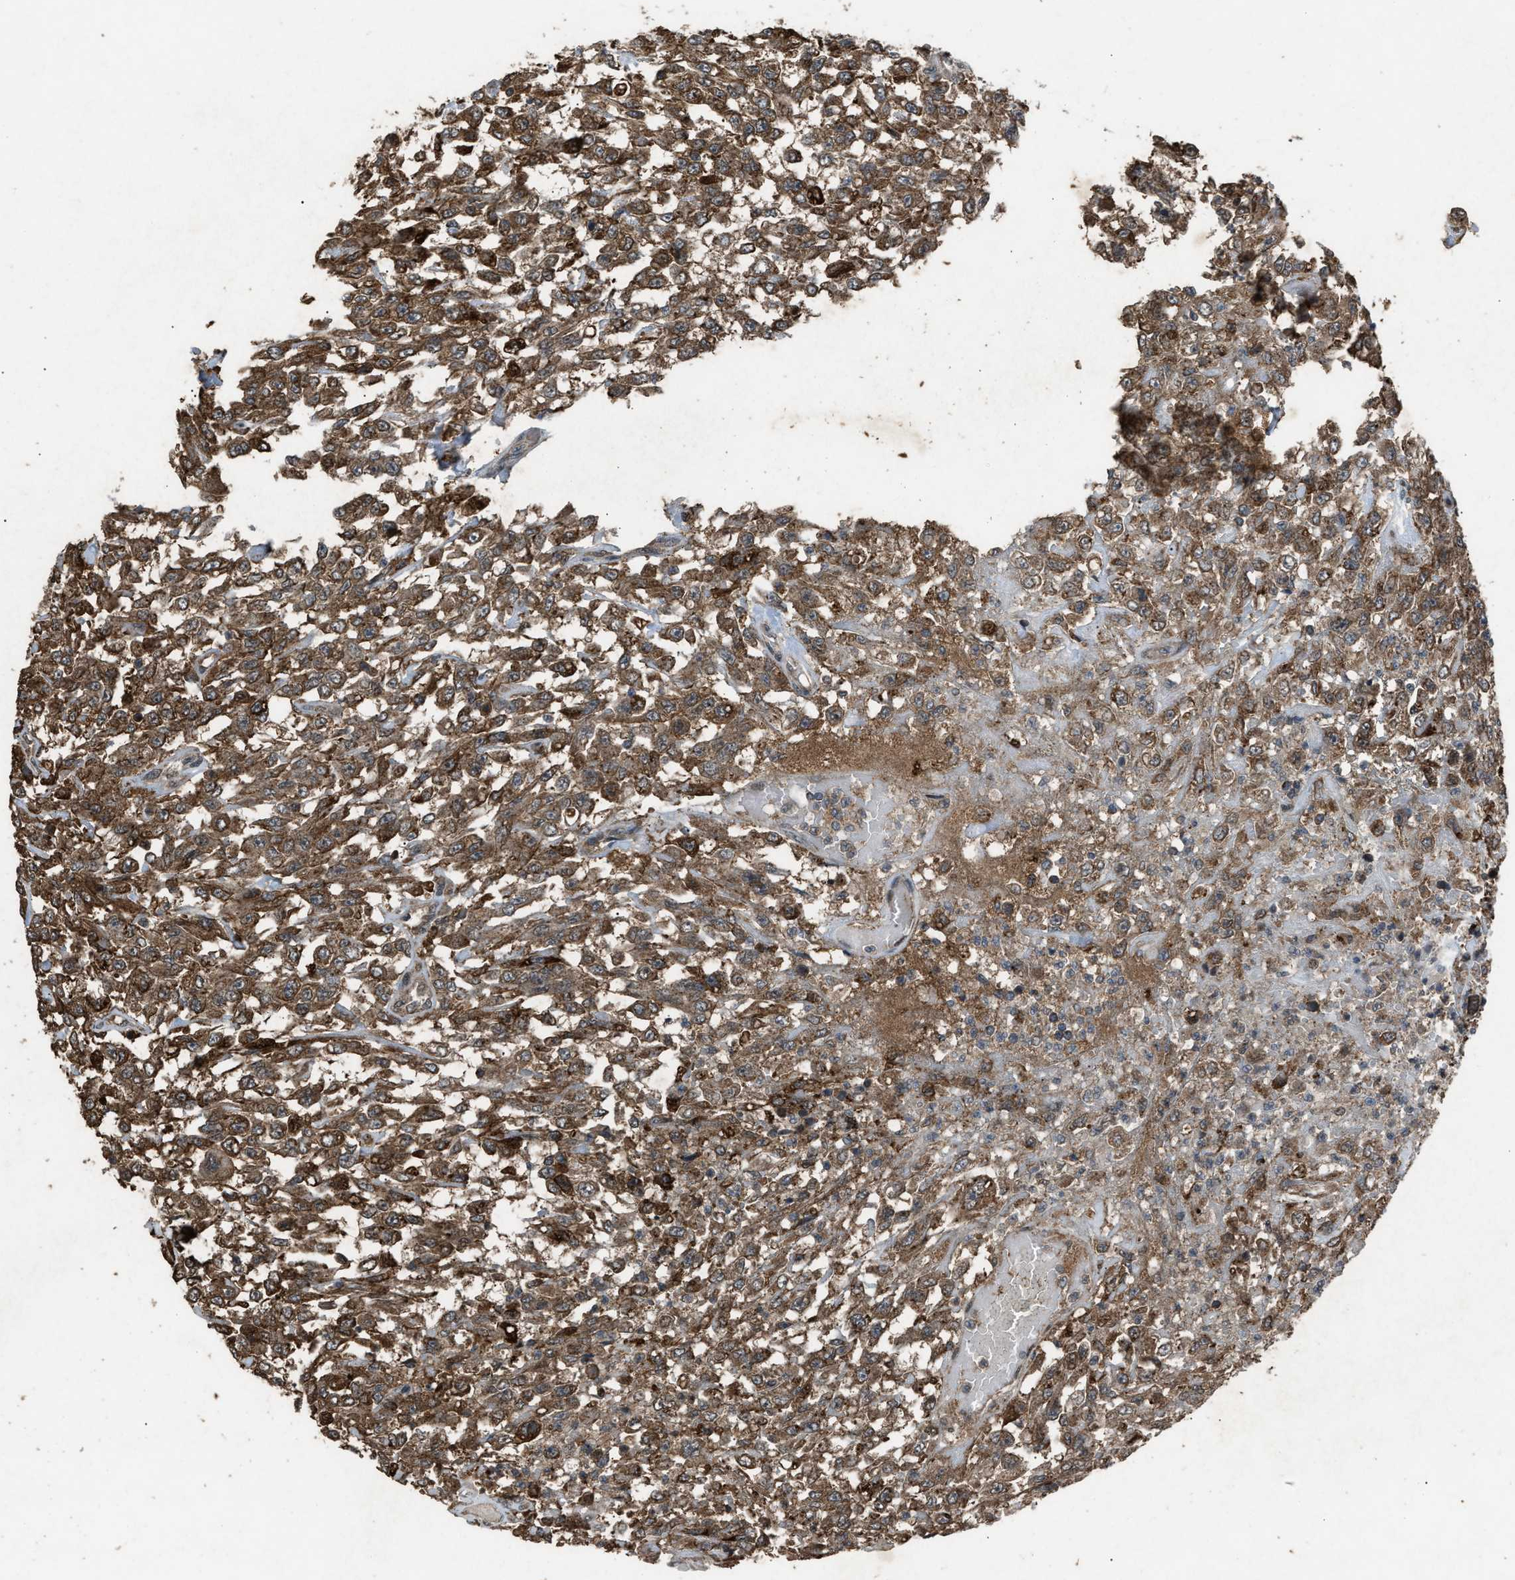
{"staining": {"intensity": "moderate", "quantity": ">75%", "location": "cytoplasmic/membranous"}, "tissue": "urothelial cancer", "cell_type": "Tumor cells", "image_type": "cancer", "snomed": [{"axis": "morphology", "description": "Urothelial carcinoma, High grade"}, {"axis": "topography", "description": "Urinary bladder"}], "caption": "This histopathology image demonstrates urothelial cancer stained with IHC to label a protein in brown. The cytoplasmic/membranous of tumor cells show moderate positivity for the protein. Nuclei are counter-stained blue.", "gene": "PSMD1", "patient": {"sex": "male", "age": 46}}